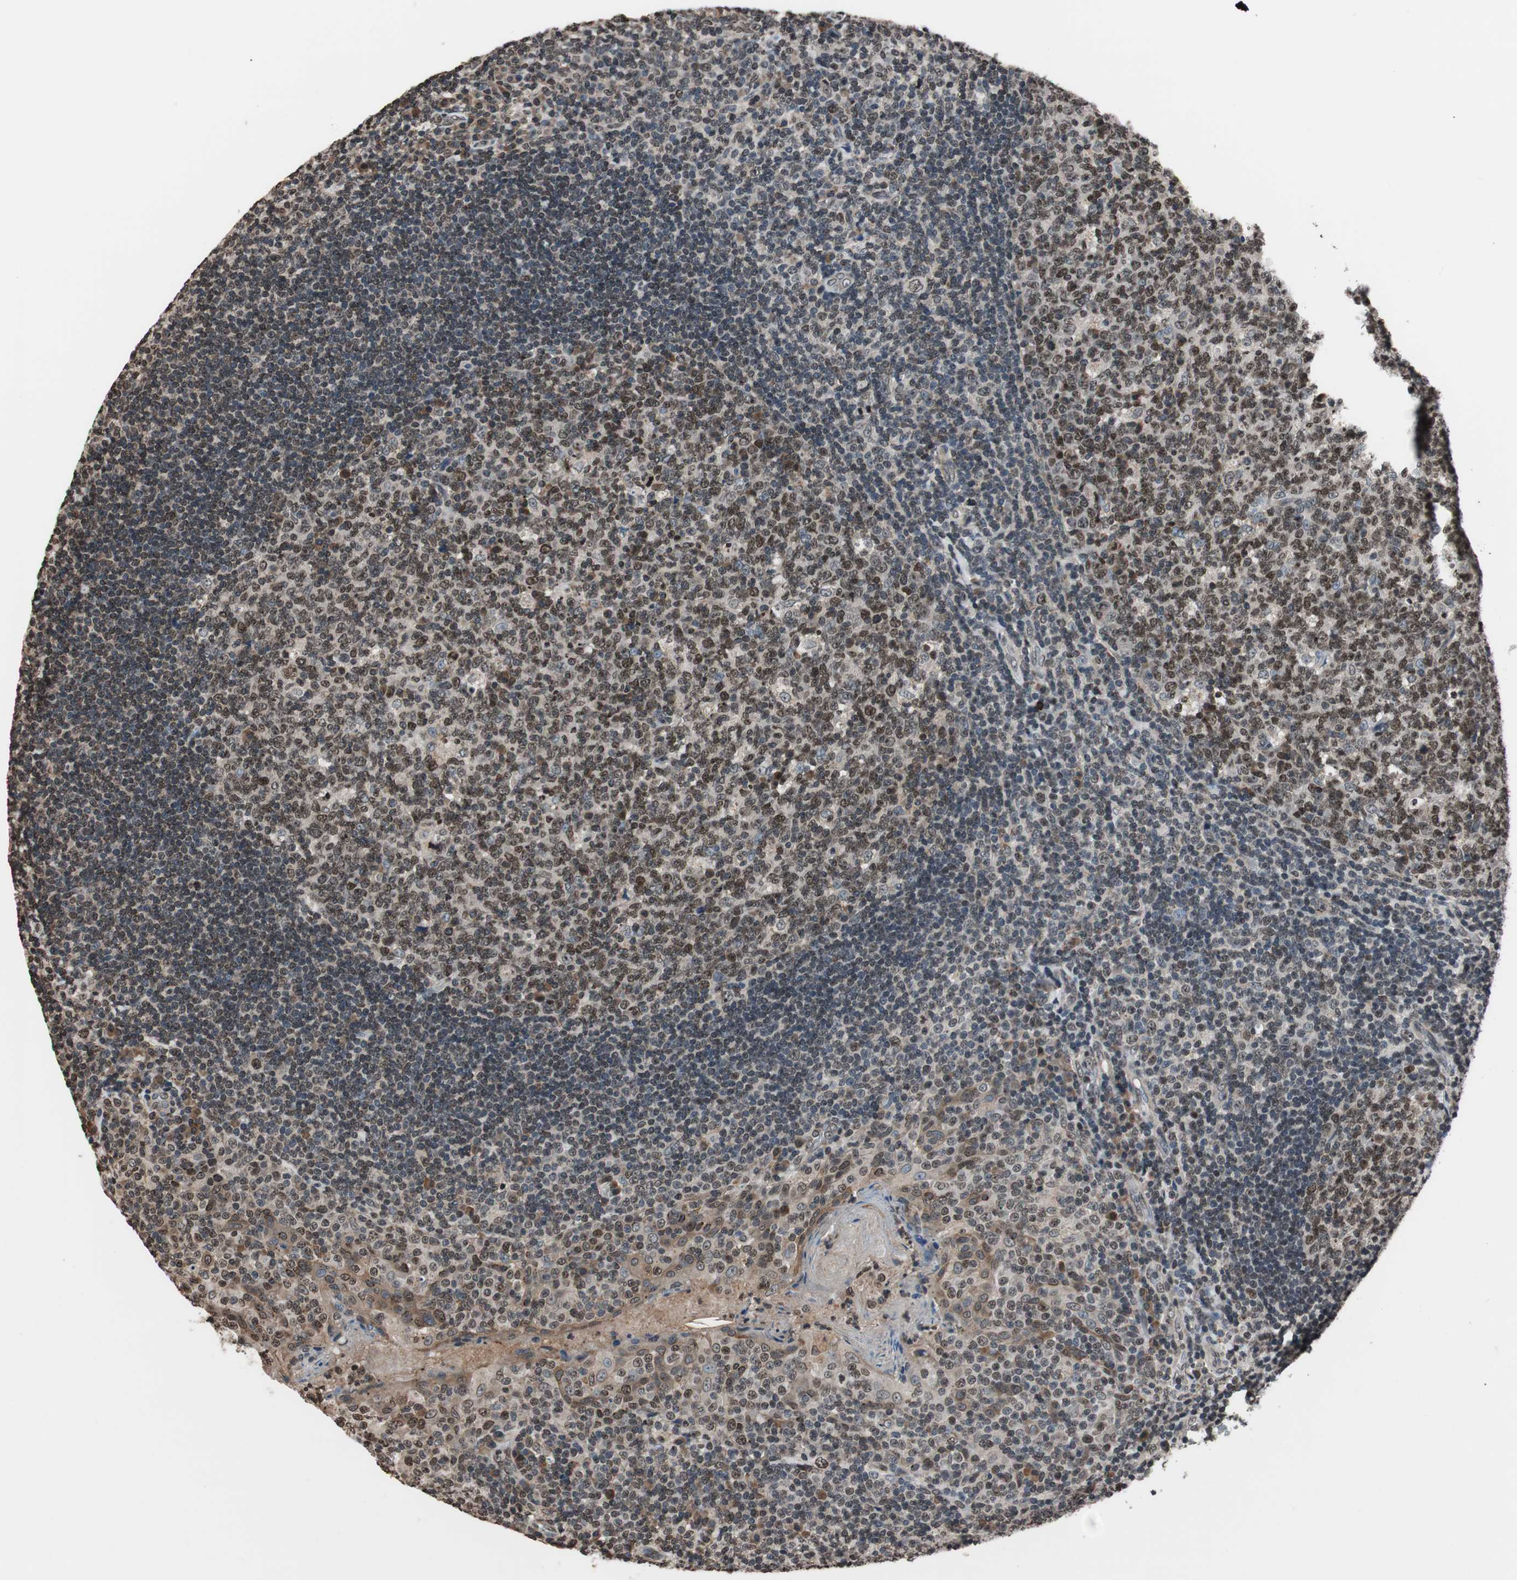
{"staining": {"intensity": "moderate", "quantity": ">75%", "location": "nuclear"}, "tissue": "tonsil", "cell_type": "Germinal center cells", "image_type": "normal", "snomed": [{"axis": "morphology", "description": "Normal tissue, NOS"}, {"axis": "topography", "description": "Tonsil"}], "caption": "High-magnification brightfield microscopy of normal tonsil stained with DAB (3,3'-diaminobenzidine) (brown) and counterstained with hematoxylin (blue). germinal center cells exhibit moderate nuclear positivity is seen in approximately>75% of cells.", "gene": "RFC1", "patient": {"sex": "male", "age": 17}}